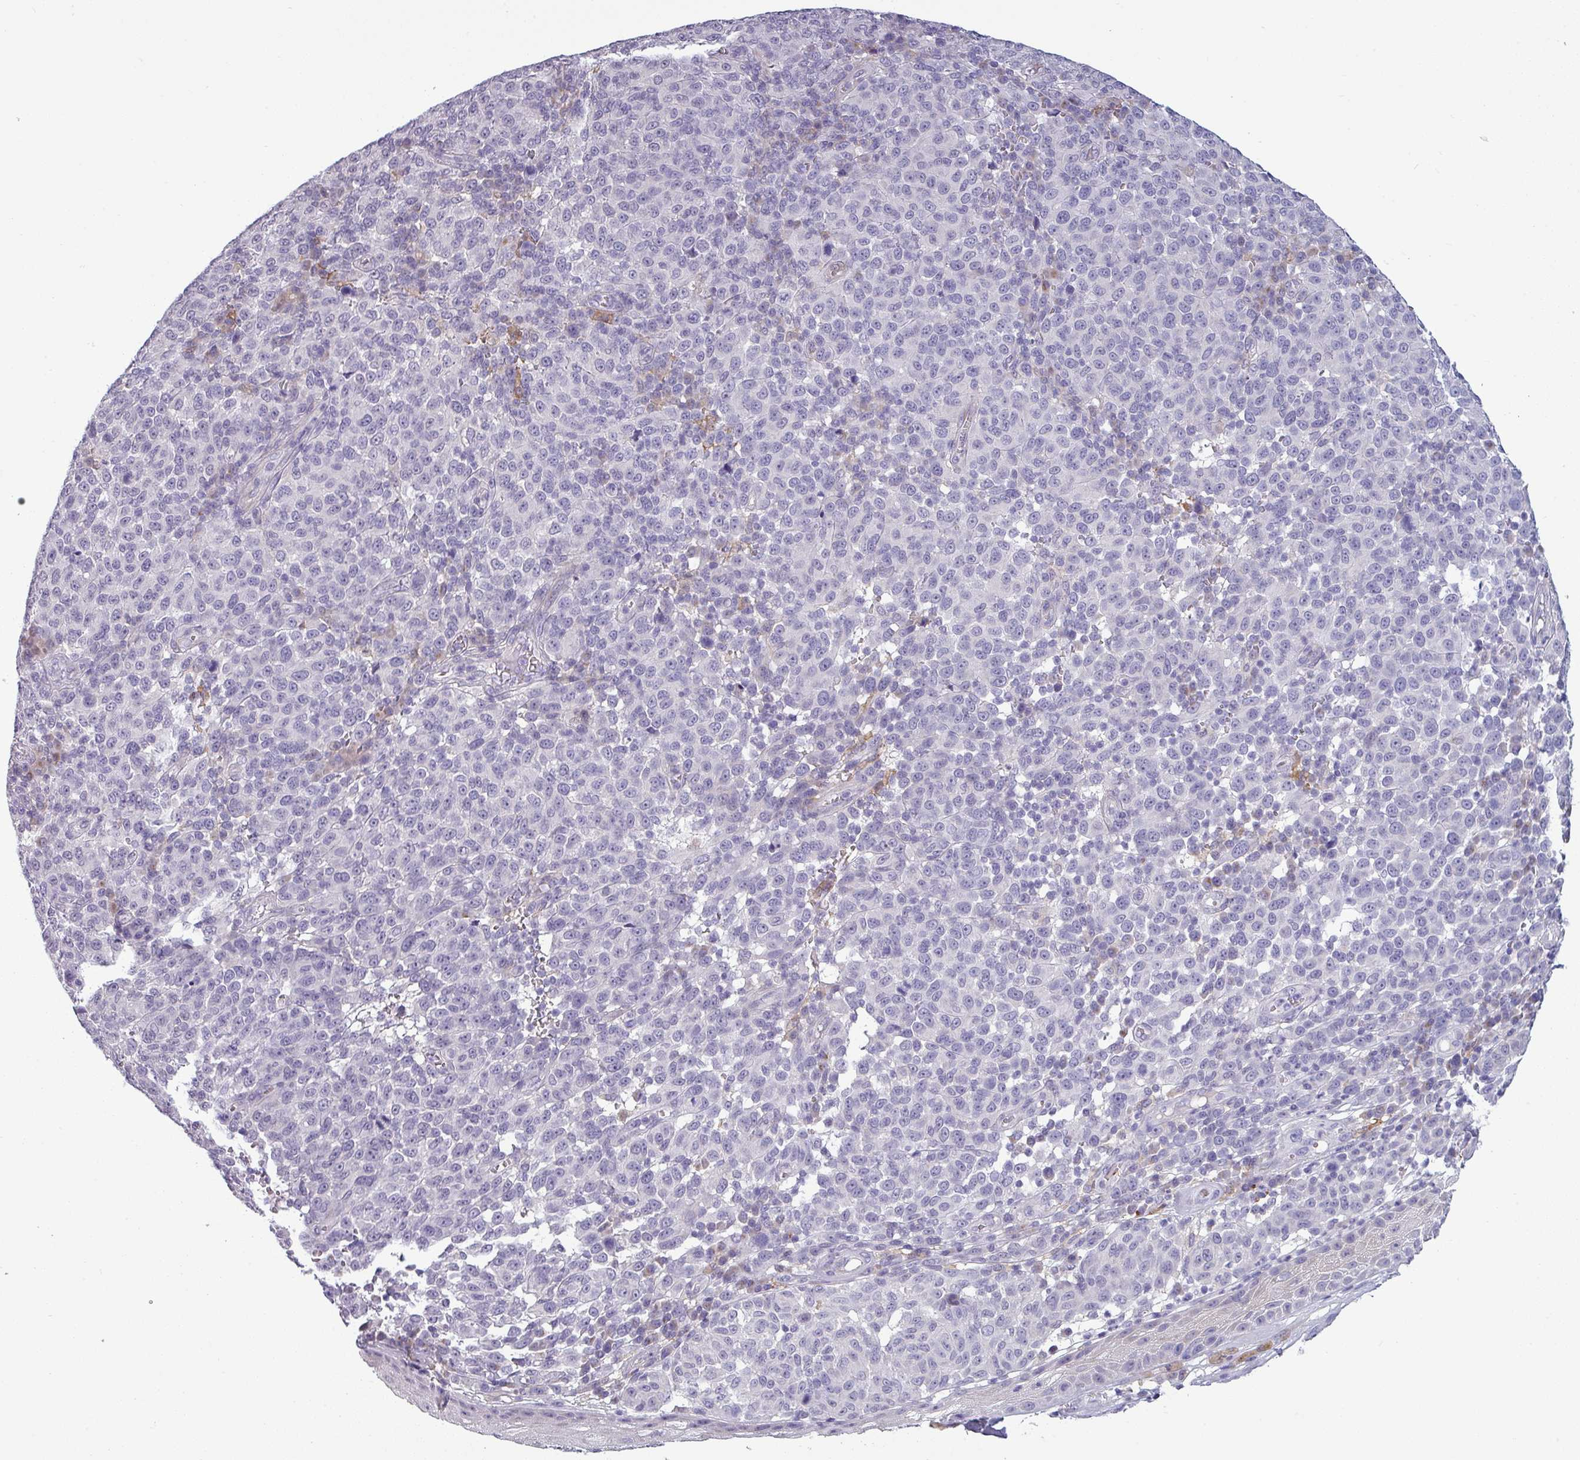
{"staining": {"intensity": "negative", "quantity": "none", "location": "none"}, "tissue": "melanoma", "cell_type": "Tumor cells", "image_type": "cancer", "snomed": [{"axis": "morphology", "description": "Malignant melanoma, NOS"}, {"axis": "topography", "description": "Skin"}], "caption": "Tumor cells are negative for brown protein staining in melanoma.", "gene": "SLC26A9", "patient": {"sex": "male", "age": 49}}